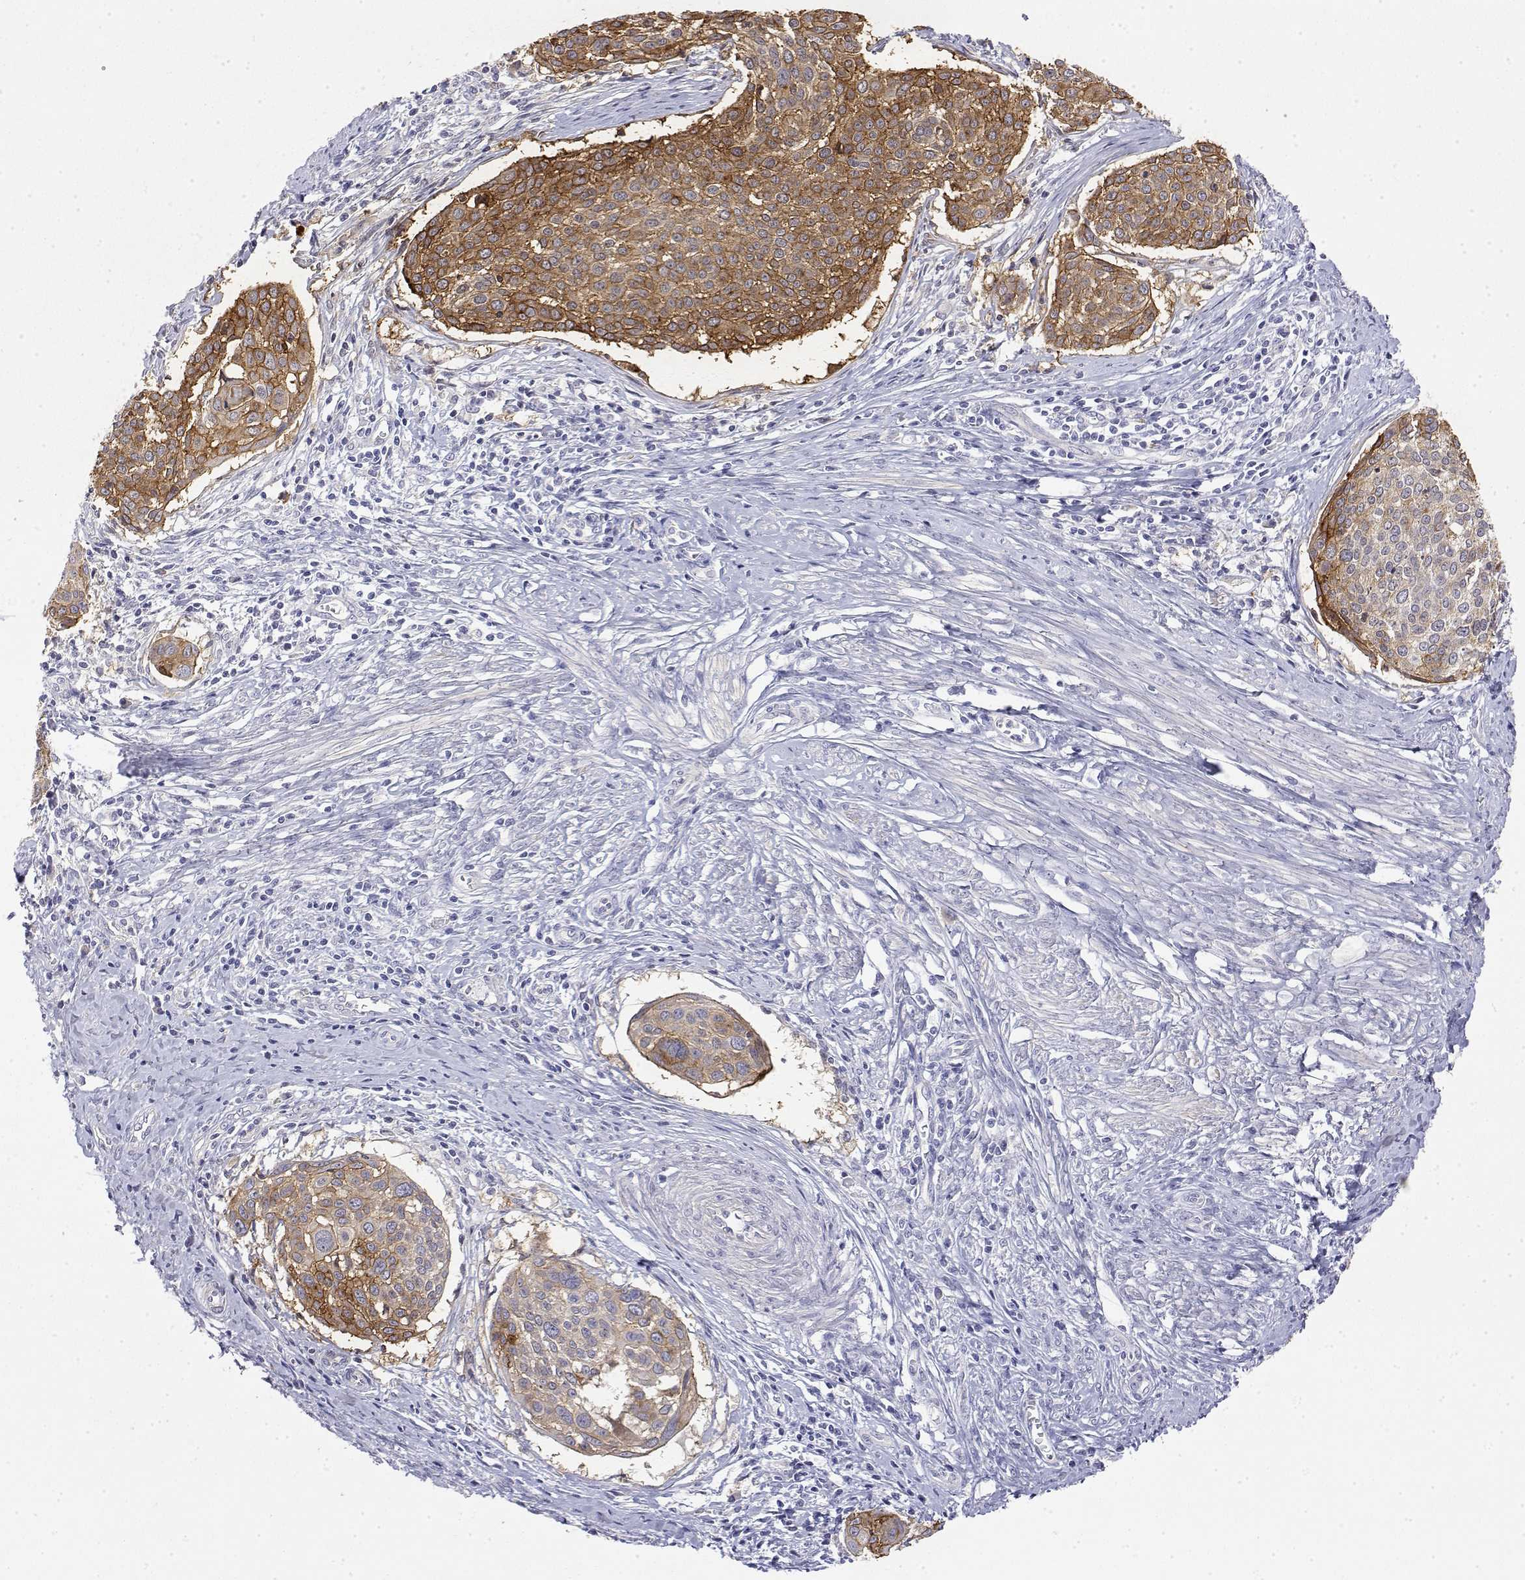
{"staining": {"intensity": "moderate", "quantity": ">75%", "location": "cytoplasmic/membranous"}, "tissue": "cervical cancer", "cell_type": "Tumor cells", "image_type": "cancer", "snomed": [{"axis": "morphology", "description": "Squamous cell carcinoma, NOS"}, {"axis": "topography", "description": "Cervix"}], "caption": "This micrograph exhibits IHC staining of cervical squamous cell carcinoma, with medium moderate cytoplasmic/membranous staining in approximately >75% of tumor cells.", "gene": "LY6D", "patient": {"sex": "female", "age": 39}}